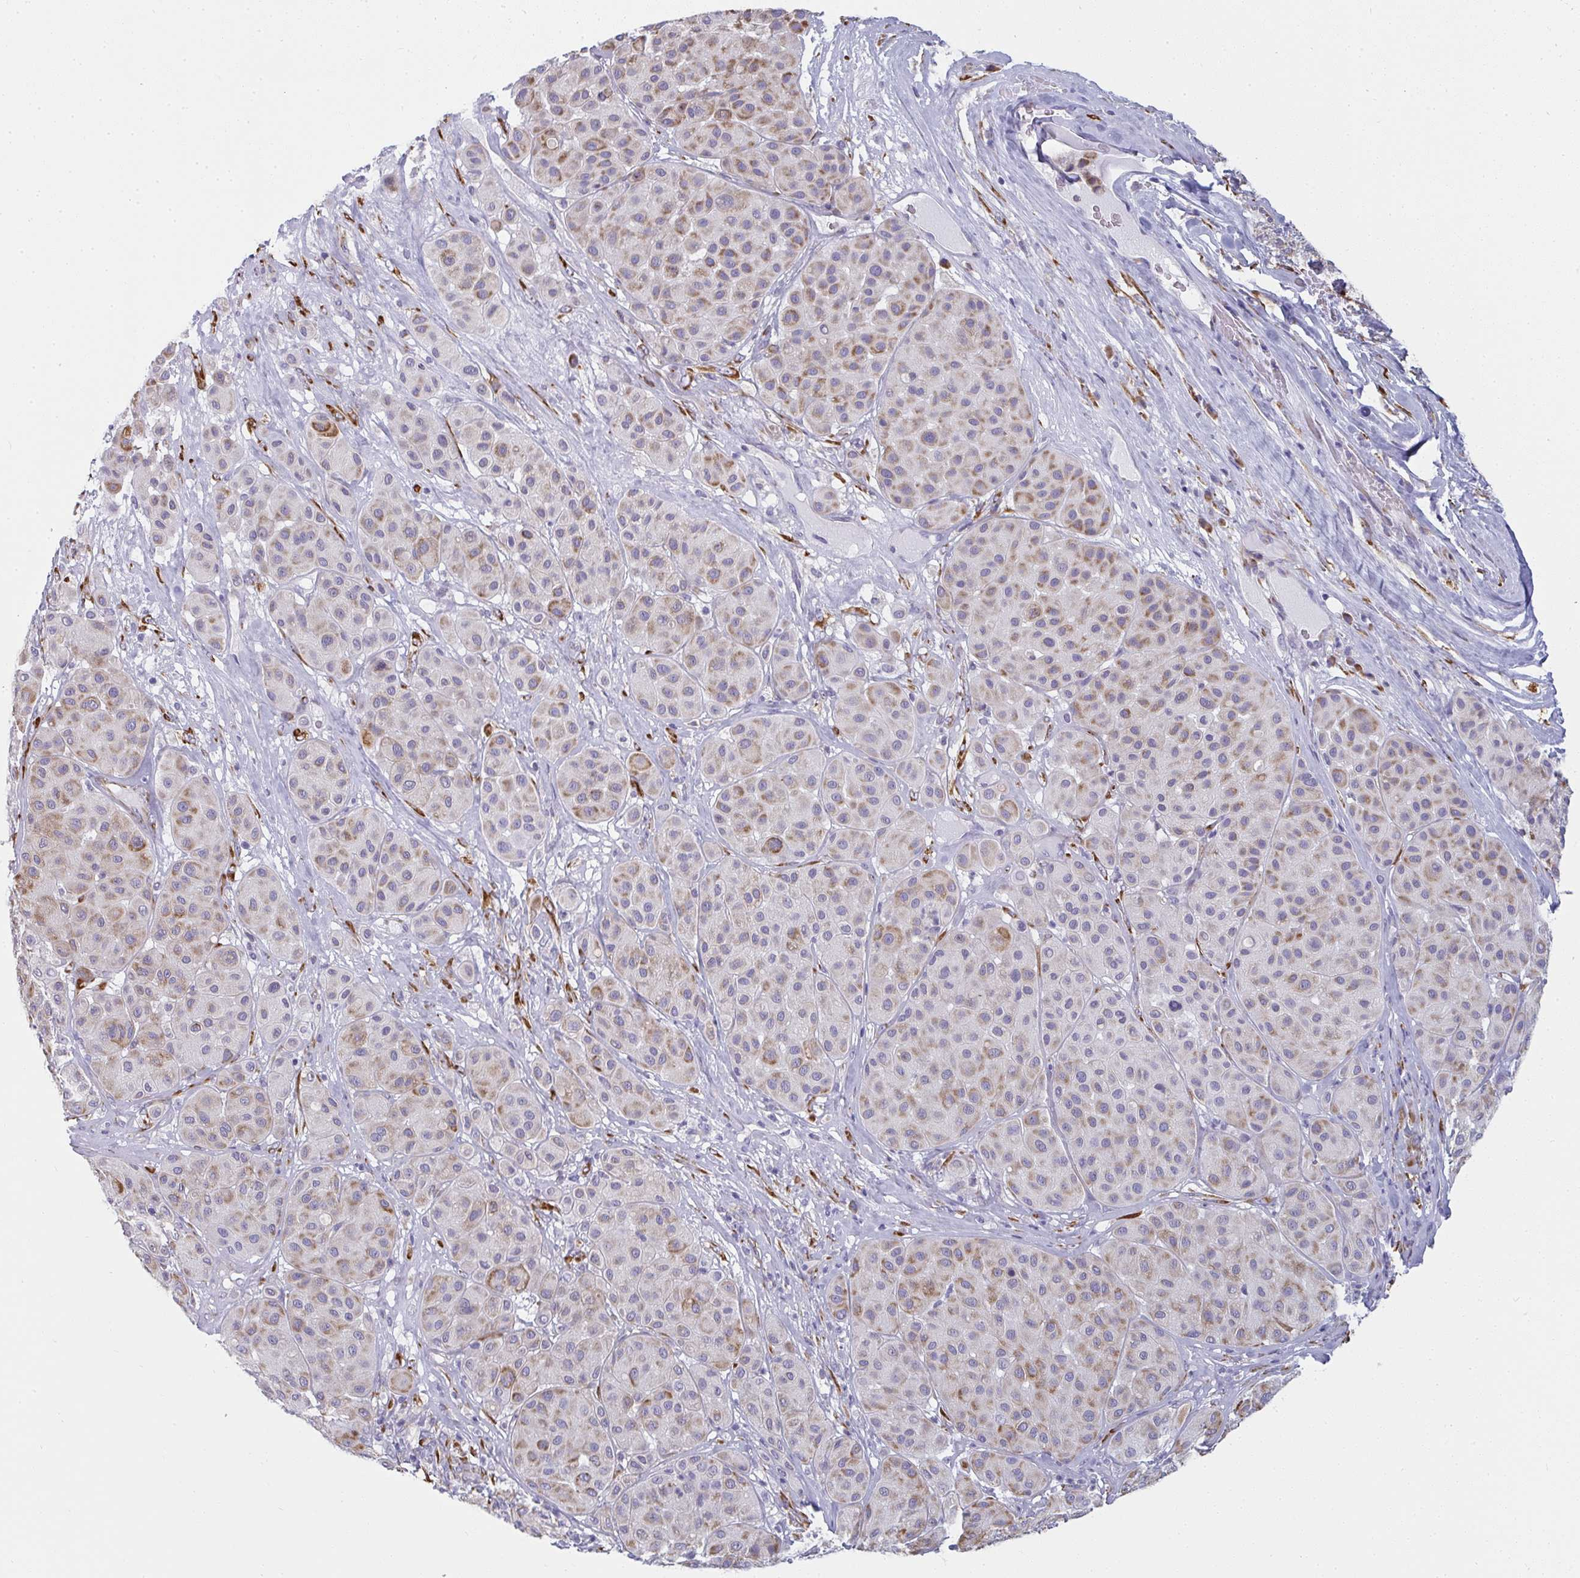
{"staining": {"intensity": "moderate", "quantity": "25%-75%", "location": "cytoplasmic/membranous"}, "tissue": "melanoma", "cell_type": "Tumor cells", "image_type": "cancer", "snomed": [{"axis": "morphology", "description": "Malignant melanoma, Metastatic site"}, {"axis": "topography", "description": "Smooth muscle"}], "caption": "IHC (DAB (3,3'-diaminobenzidine)) staining of human melanoma reveals moderate cytoplasmic/membranous protein expression in approximately 25%-75% of tumor cells.", "gene": "SHROOM1", "patient": {"sex": "male", "age": 41}}